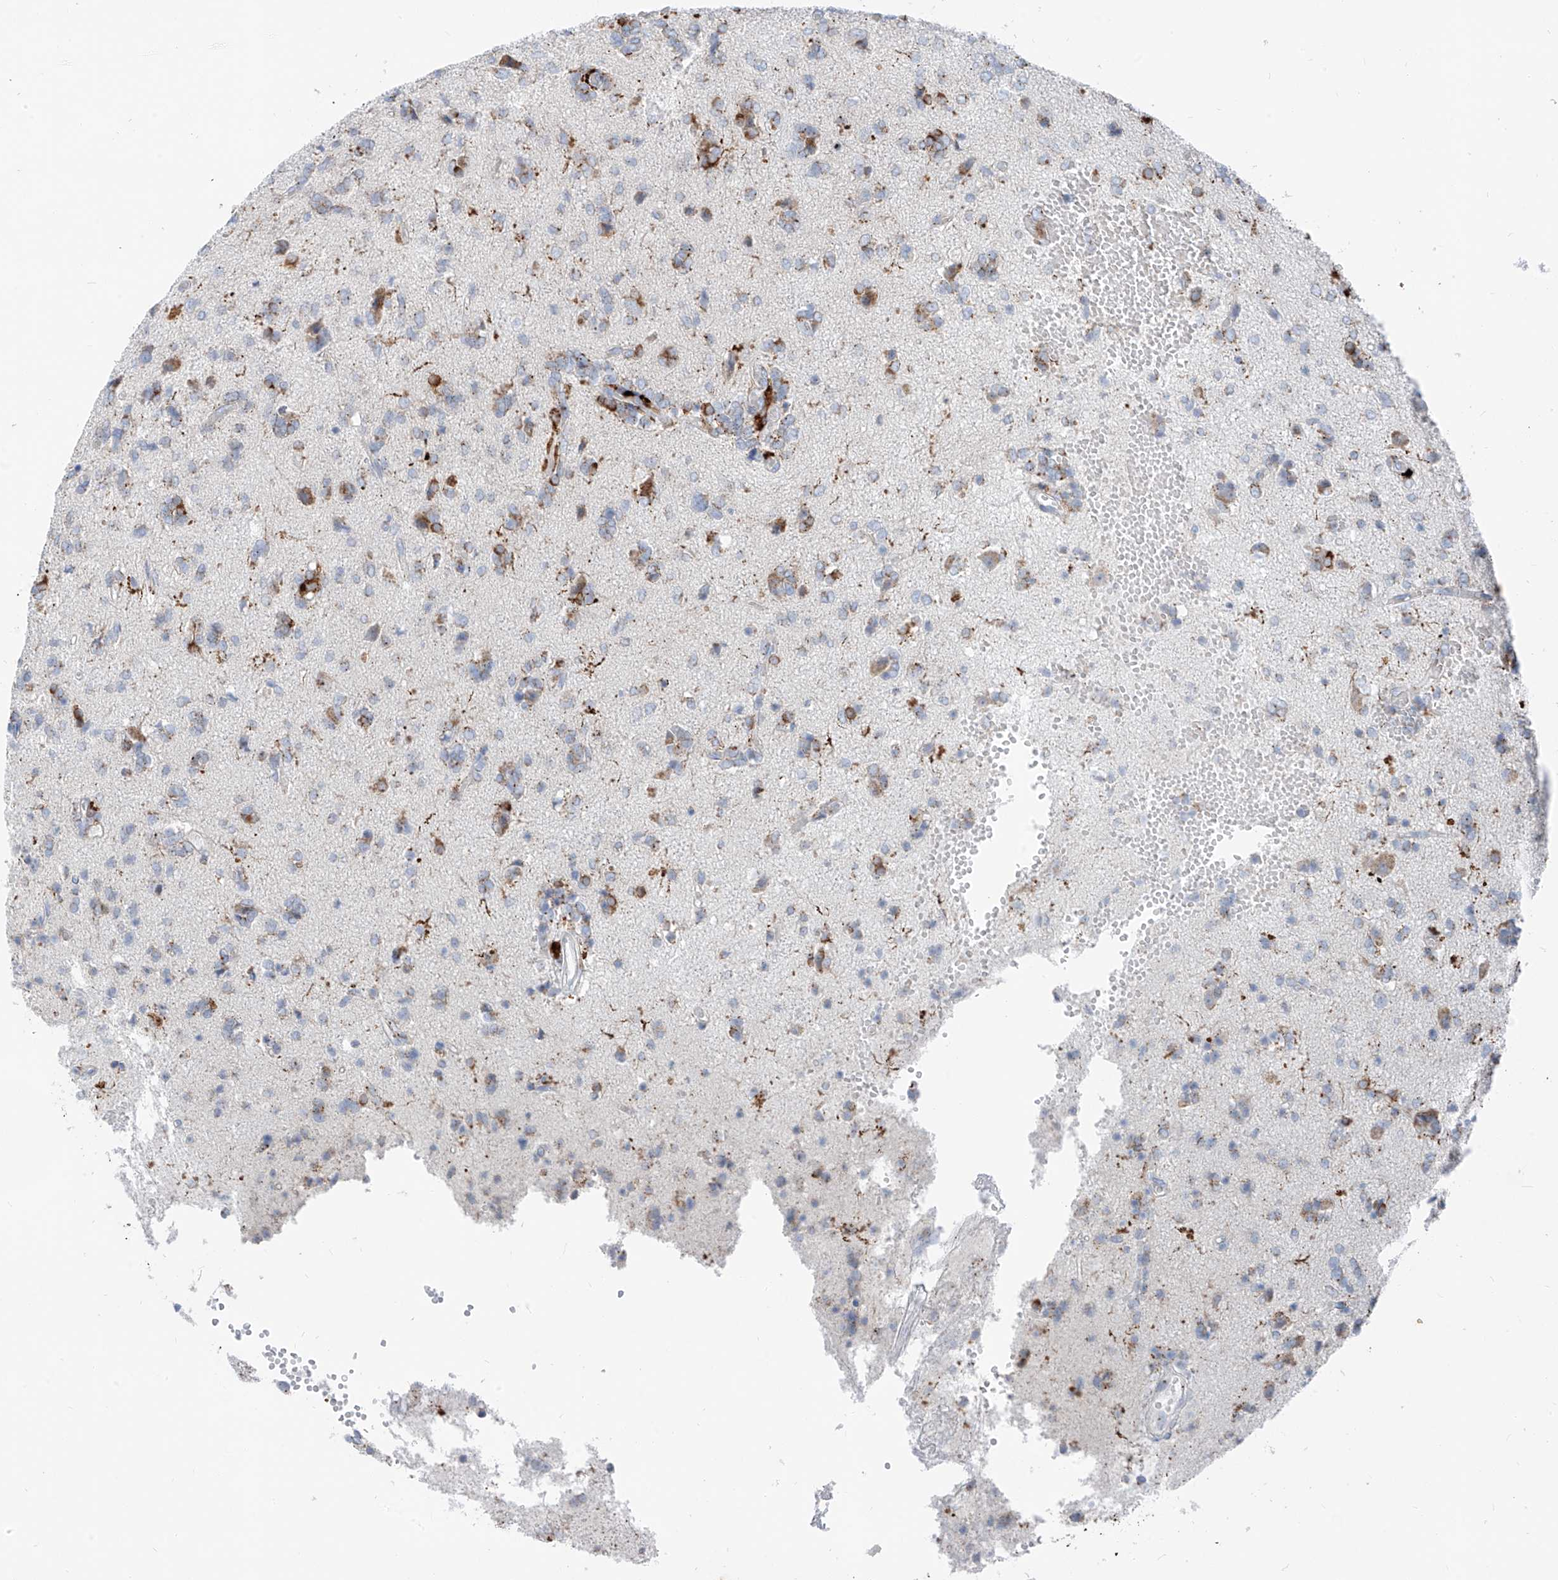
{"staining": {"intensity": "moderate", "quantity": ">75%", "location": "cytoplasmic/membranous"}, "tissue": "glioma", "cell_type": "Tumor cells", "image_type": "cancer", "snomed": [{"axis": "morphology", "description": "Glioma, malignant, High grade"}, {"axis": "topography", "description": "Brain"}], "caption": "Brown immunohistochemical staining in human glioma shows moderate cytoplasmic/membranous staining in approximately >75% of tumor cells. The staining was performed using DAB (3,3'-diaminobenzidine), with brown indicating positive protein expression. Nuclei are stained blue with hematoxylin.", "gene": "GPR137C", "patient": {"sex": "female", "age": 59}}